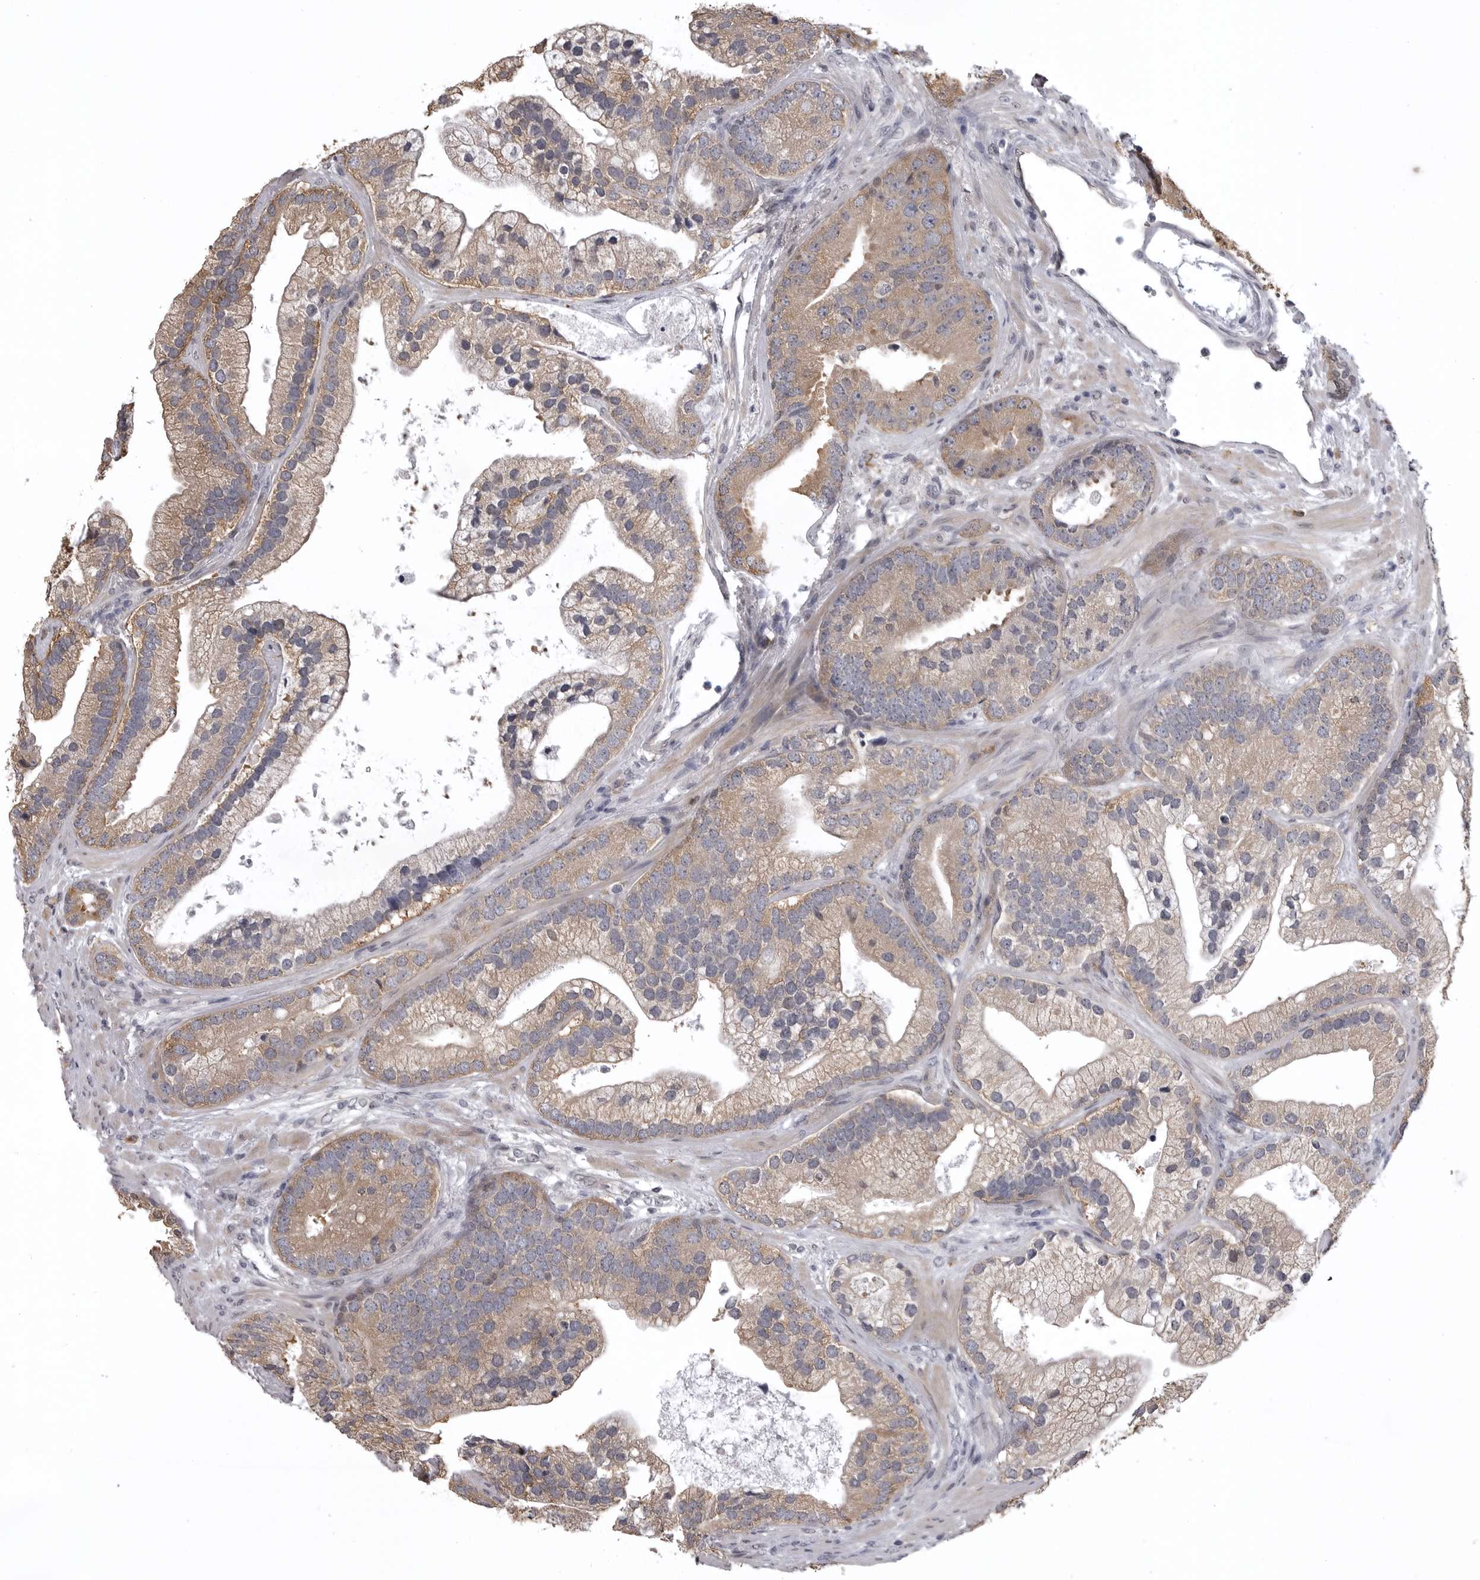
{"staining": {"intensity": "weak", "quantity": ">75%", "location": "cytoplasmic/membranous"}, "tissue": "prostate cancer", "cell_type": "Tumor cells", "image_type": "cancer", "snomed": [{"axis": "morphology", "description": "Adenocarcinoma, High grade"}, {"axis": "topography", "description": "Prostate"}], "caption": "Protein expression analysis of prostate cancer (adenocarcinoma (high-grade)) shows weak cytoplasmic/membranous expression in approximately >75% of tumor cells. (DAB IHC, brown staining for protein, blue staining for nuclei).", "gene": "SNX16", "patient": {"sex": "male", "age": 70}}